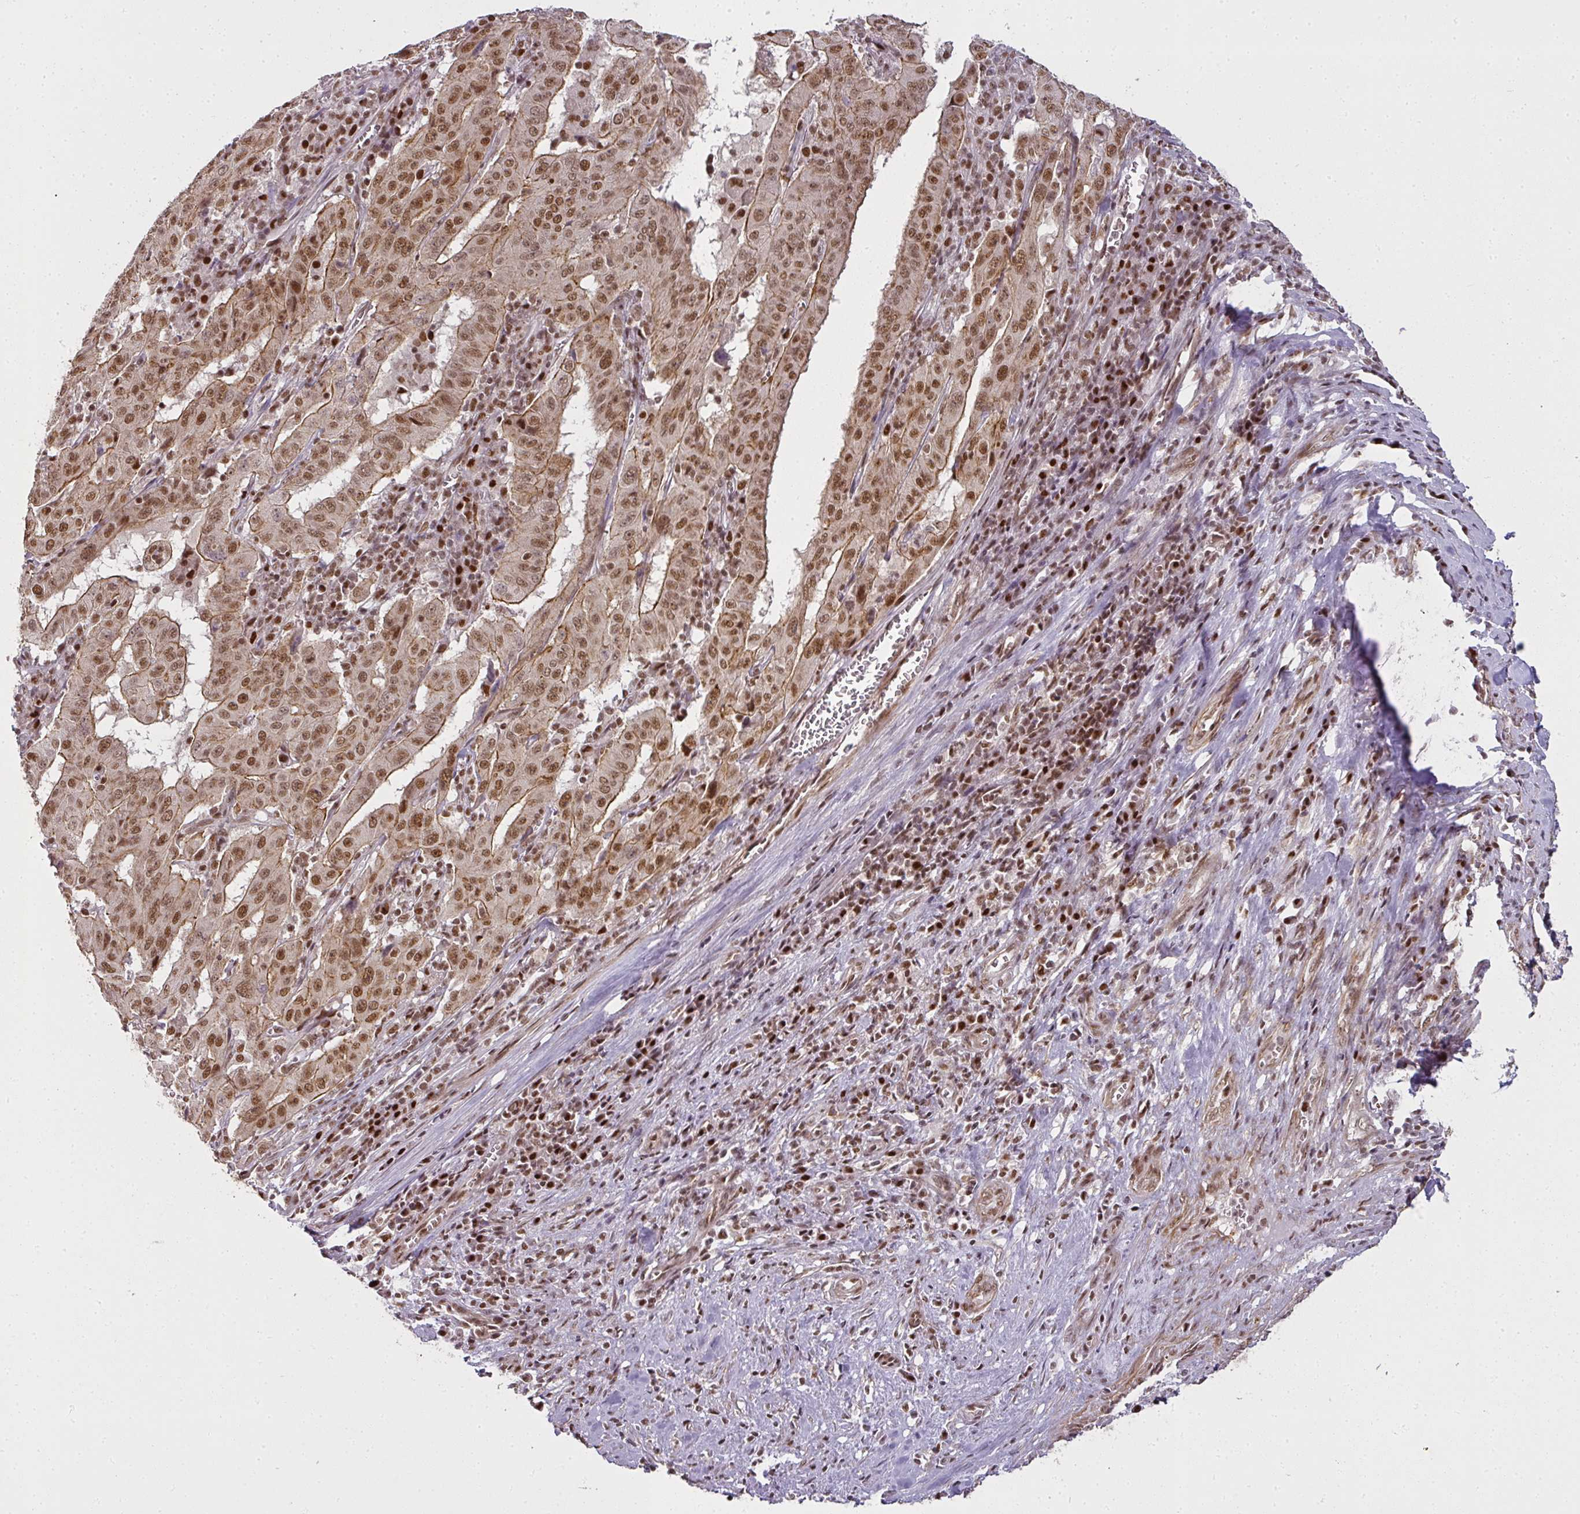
{"staining": {"intensity": "moderate", "quantity": ">75%", "location": "cytoplasmic/membranous,nuclear"}, "tissue": "pancreatic cancer", "cell_type": "Tumor cells", "image_type": "cancer", "snomed": [{"axis": "morphology", "description": "Adenocarcinoma, NOS"}, {"axis": "topography", "description": "Pancreas"}], "caption": "Pancreatic cancer stained for a protein (brown) exhibits moderate cytoplasmic/membranous and nuclear positive staining in approximately >75% of tumor cells.", "gene": "GPRIN2", "patient": {"sex": "male", "age": 63}}